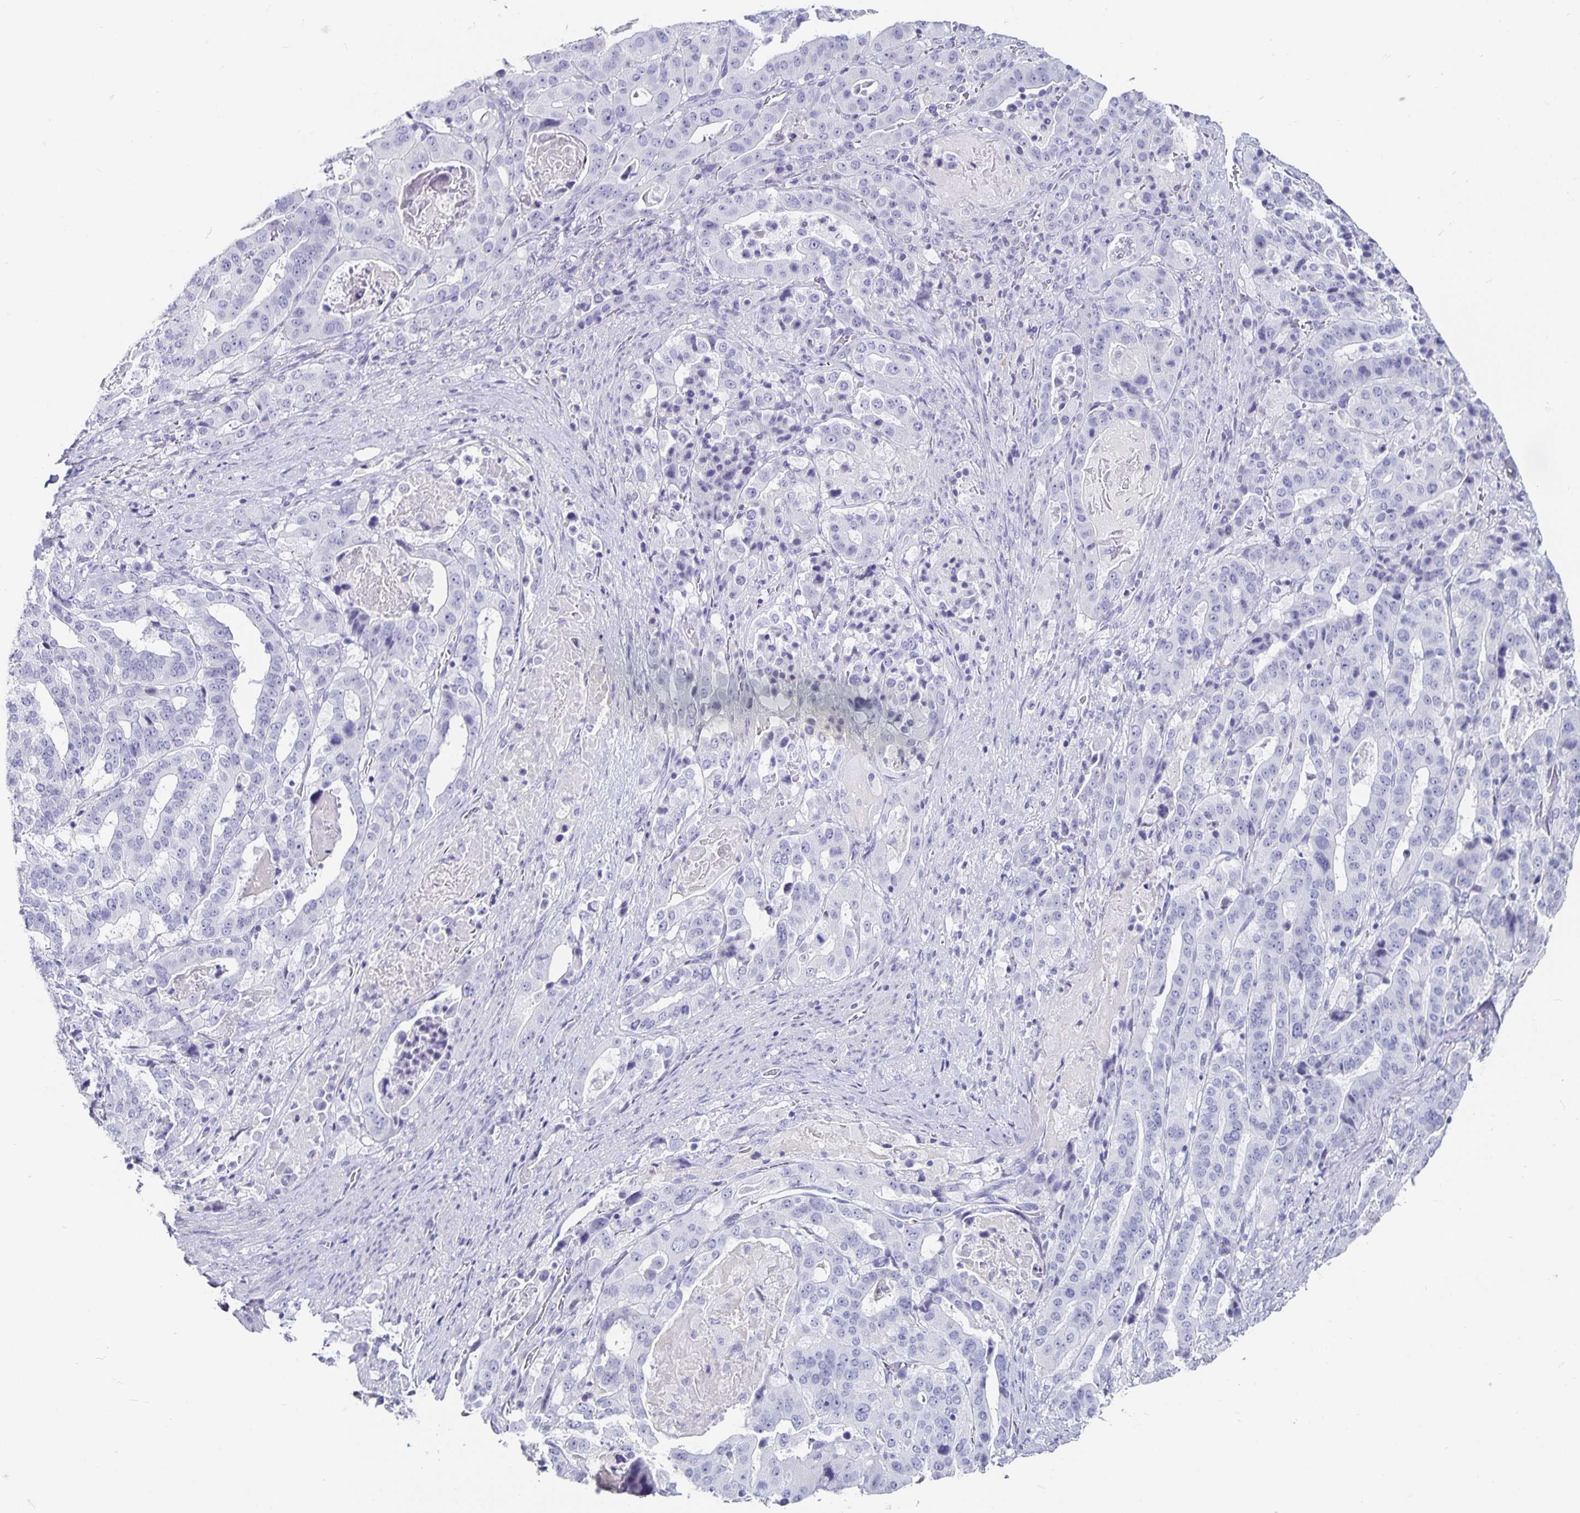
{"staining": {"intensity": "negative", "quantity": "none", "location": "none"}, "tissue": "stomach cancer", "cell_type": "Tumor cells", "image_type": "cancer", "snomed": [{"axis": "morphology", "description": "Adenocarcinoma, NOS"}, {"axis": "topography", "description": "Stomach"}], "caption": "An IHC micrograph of stomach adenocarcinoma is shown. There is no staining in tumor cells of stomach adenocarcinoma.", "gene": "CHGA", "patient": {"sex": "male", "age": 48}}